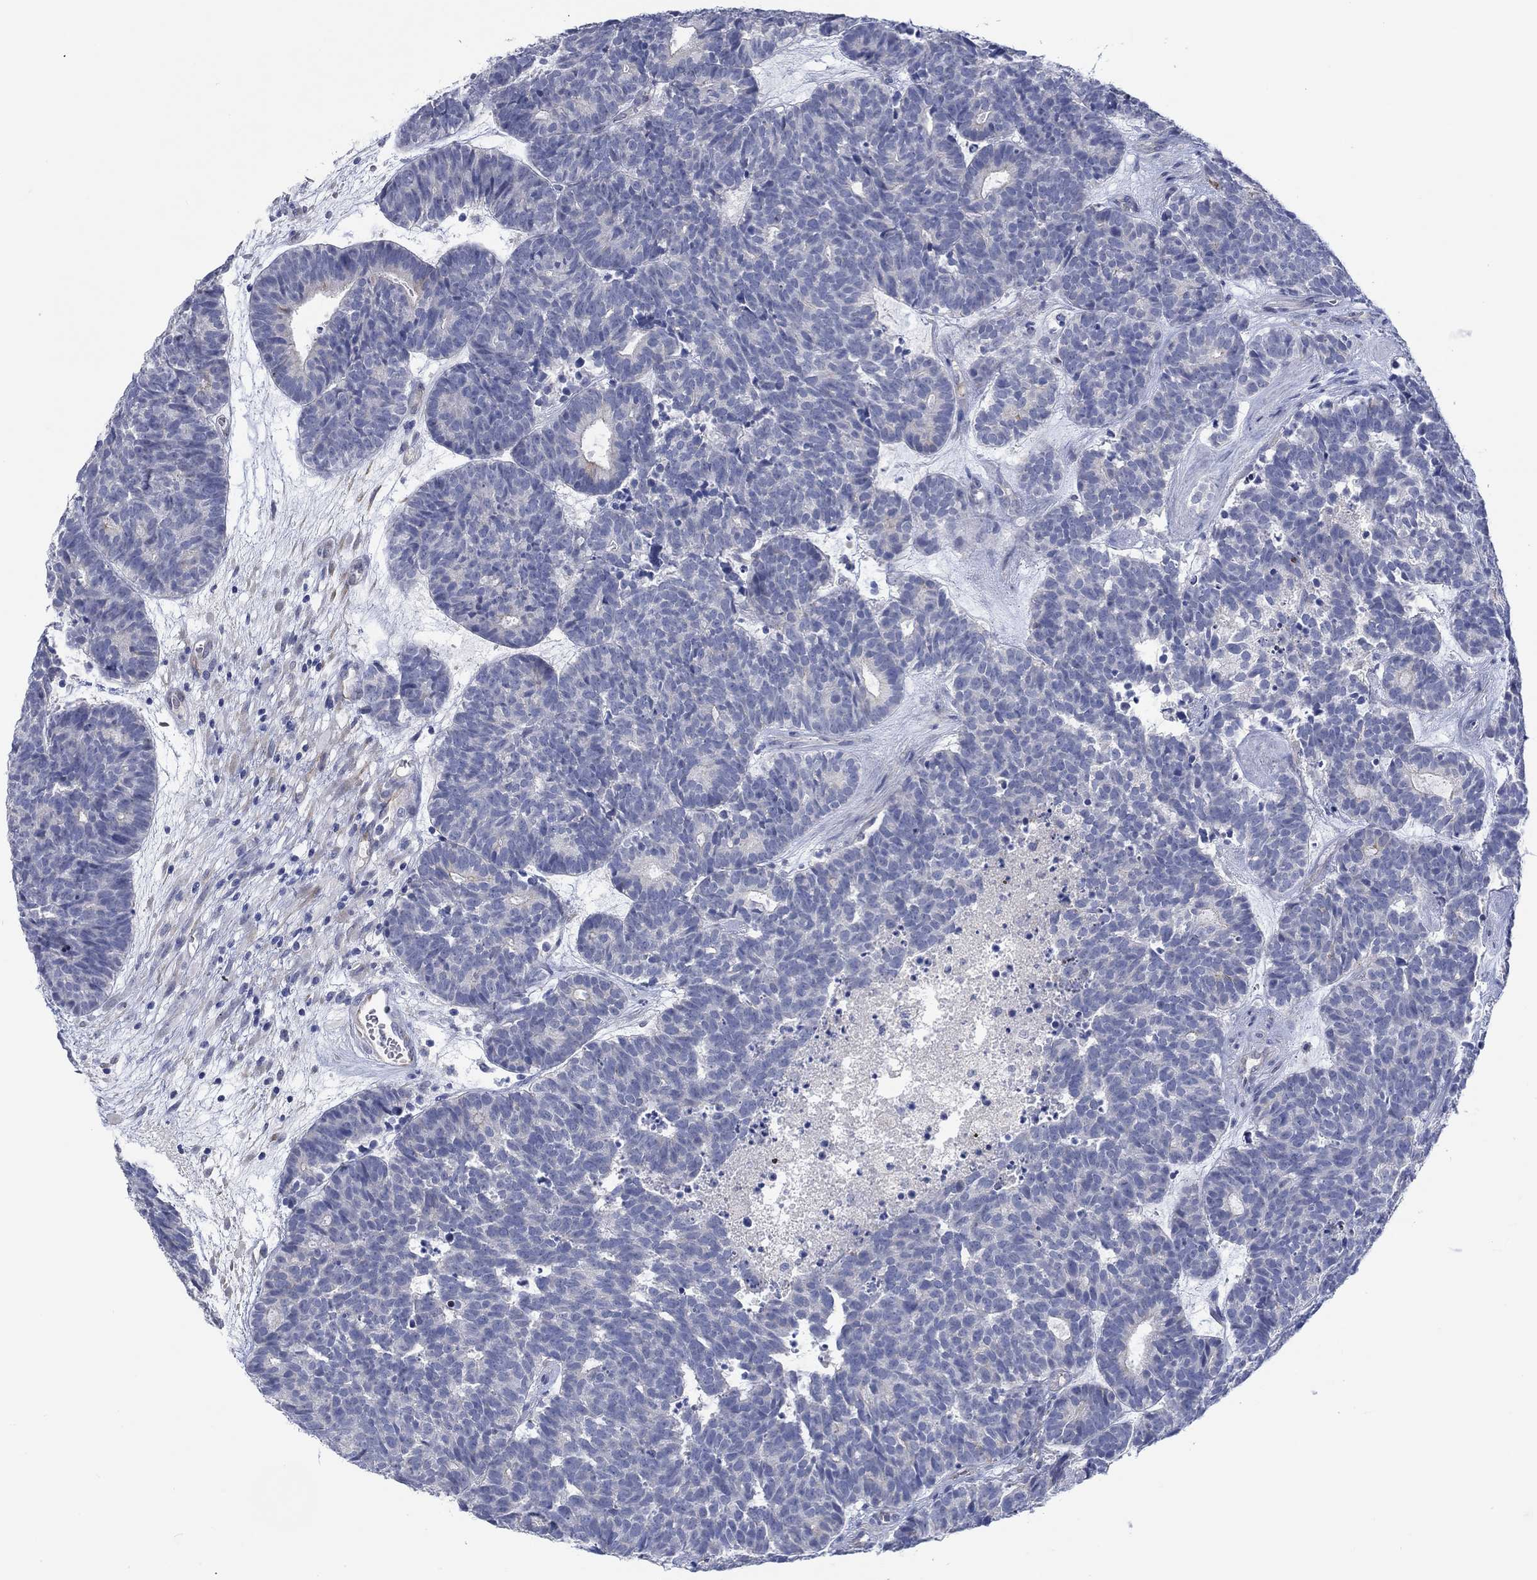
{"staining": {"intensity": "negative", "quantity": "none", "location": "none"}, "tissue": "head and neck cancer", "cell_type": "Tumor cells", "image_type": "cancer", "snomed": [{"axis": "morphology", "description": "Adenocarcinoma, NOS"}, {"axis": "topography", "description": "Head-Neck"}], "caption": "A micrograph of human head and neck cancer is negative for staining in tumor cells.", "gene": "DLK1", "patient": {"sex": "female", "age": 81}}